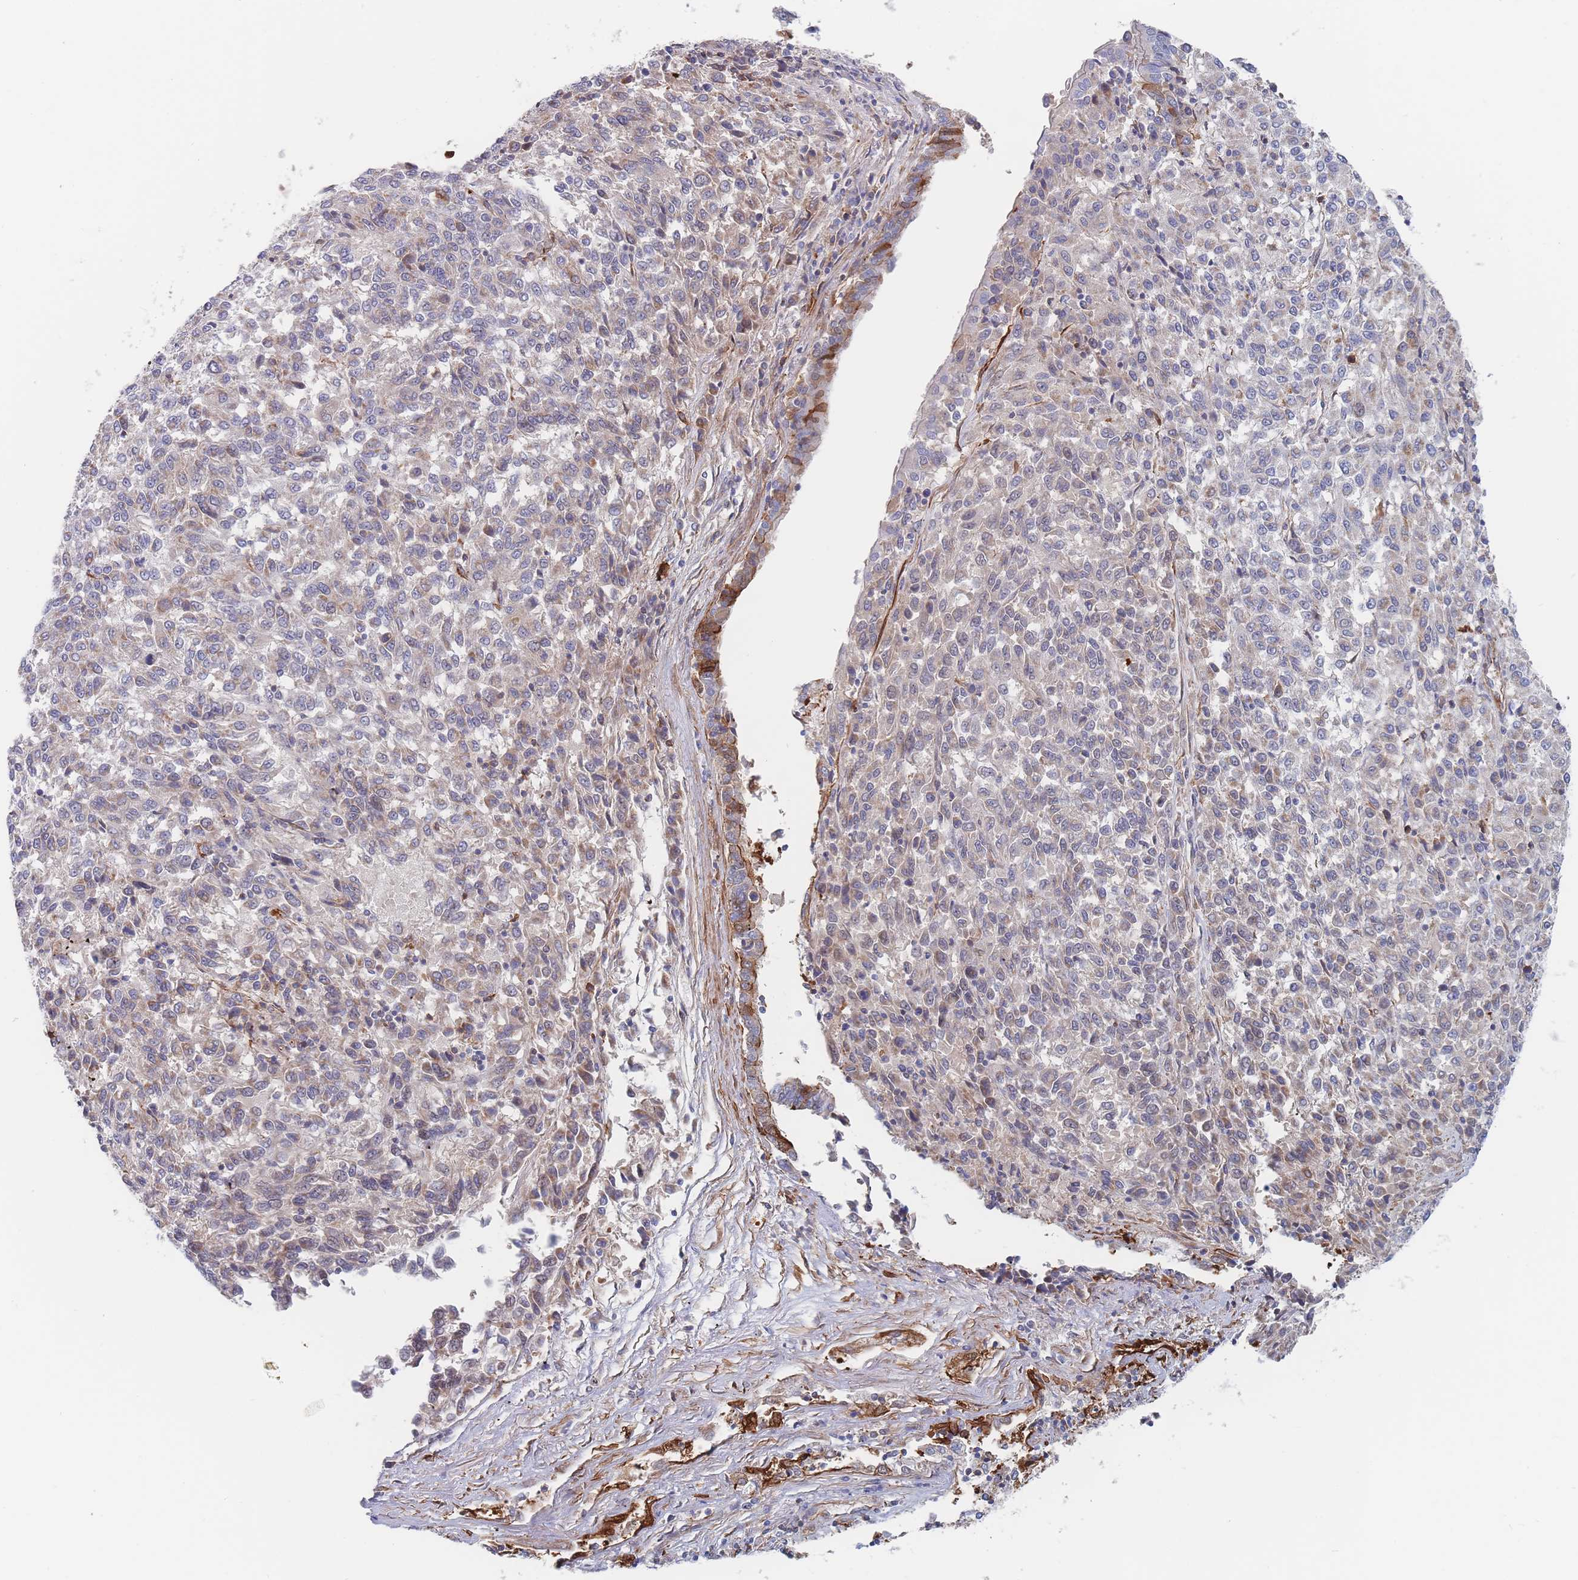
{"staining": {"intensity": "negative", "quantity": "none", "location": "none"}, "tissue": "melanoma", "cell_type": "Tumor cells", "image_type": "cancer", "snomed": [{"axis": "morphology", "description": "Malignant melanoma, Metastatic site"}, {"axis": "topography", "description": "Lung"}], "caption": "Immunohistochemistry (IHC) of malignant melanoma (metastatic site) shows no staining in tumor cells.", "gene": "G6PC1", "patient": {"sex": "male", "age": 64}}